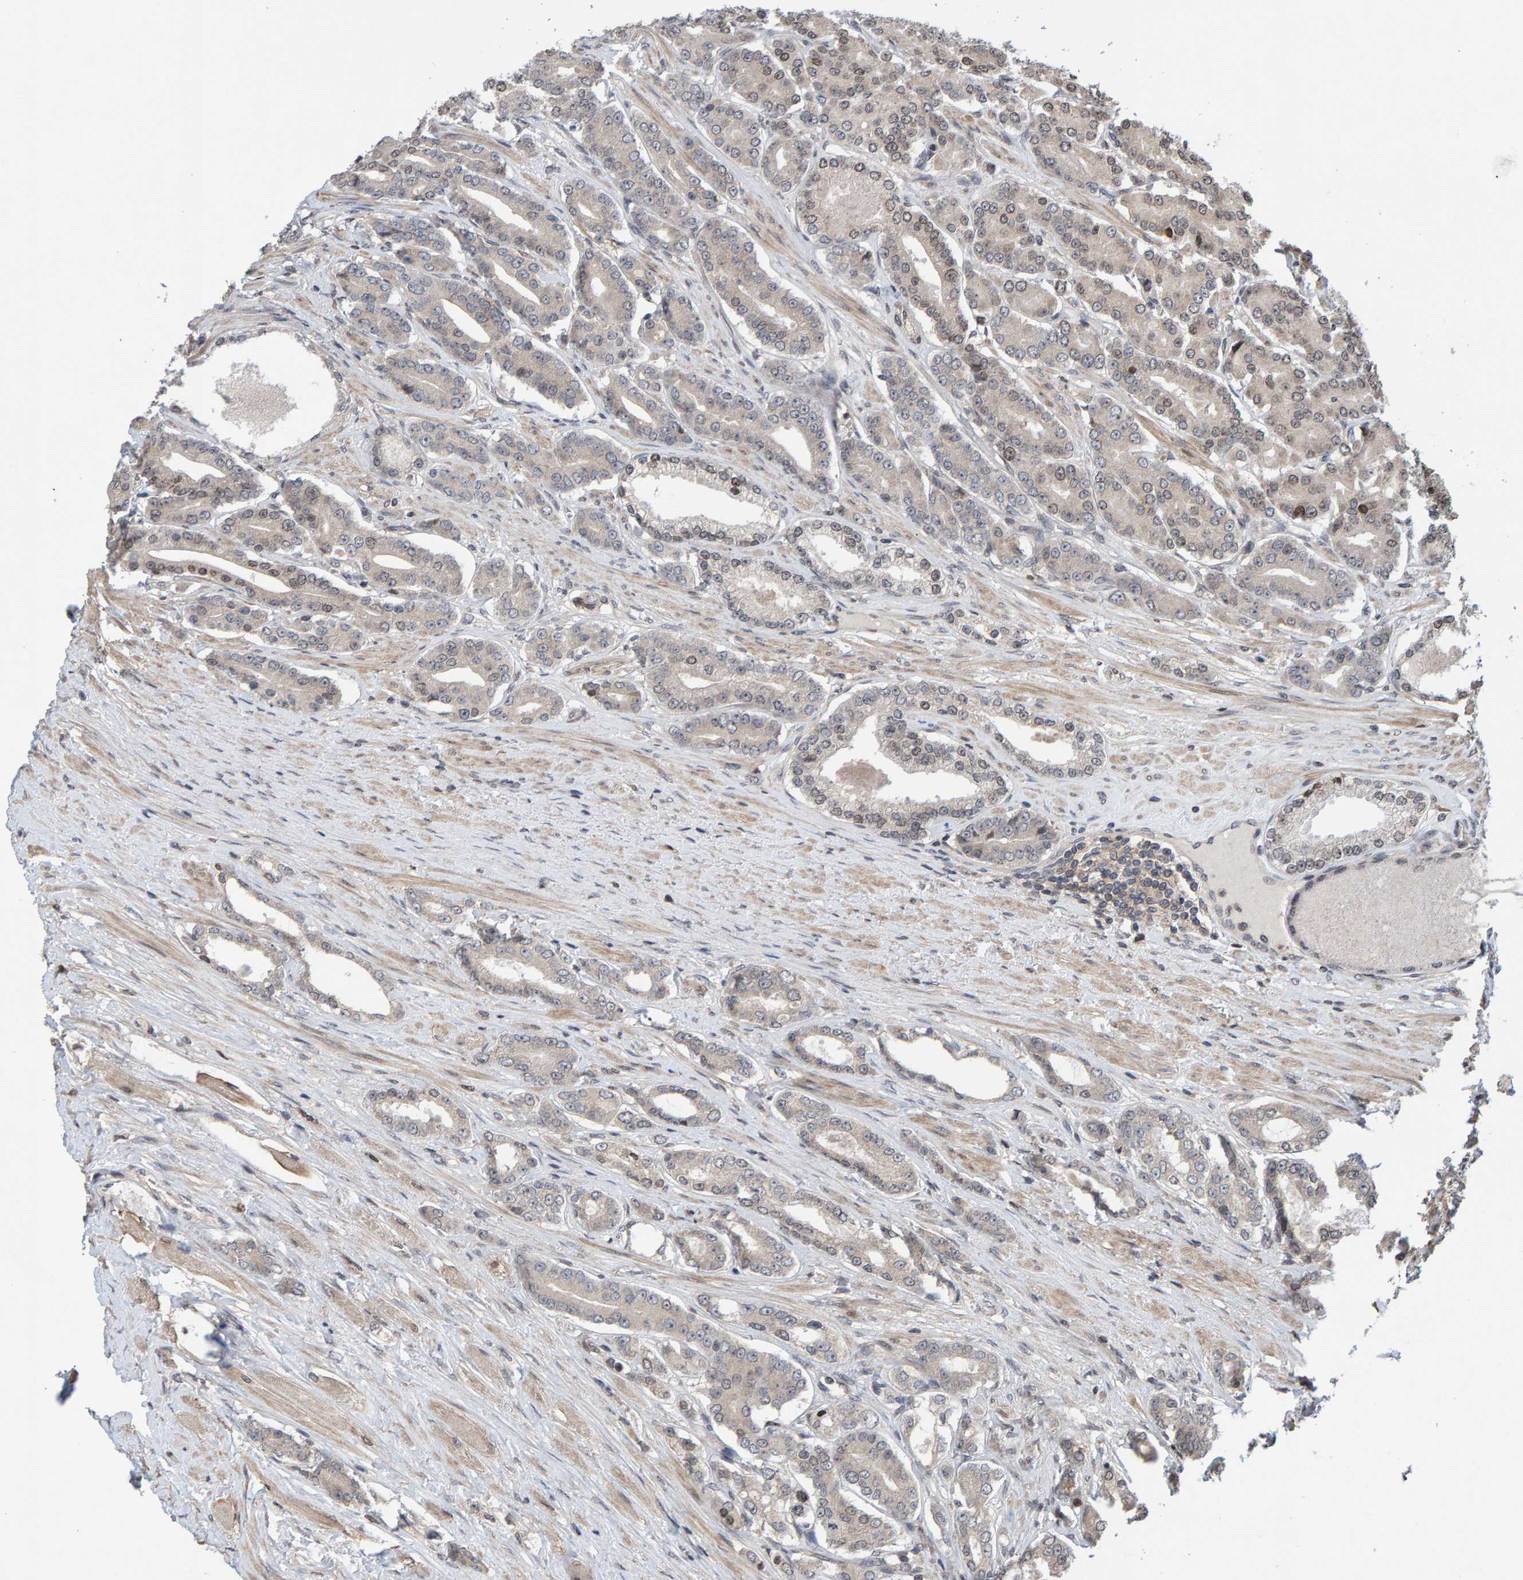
{"staining": {"intensity": "weak", "quantity": "<25%", "location": "nuclear"}, "tissue": "prostate cancer", "cell_type": "Tumor cells", "image_type": "cancer", "snomed": [{"axis": "morphology", "description": "Adenocarcinoma, High grade"}, {"axis": "topography", "description": "Prostate"}], "caption": "A histopathology image of human prostate high-grade adenocarcinoma is negative for staining in tumor cells.", "gene": "GAB2", "patient": {"sex": "male", "age": 71}}